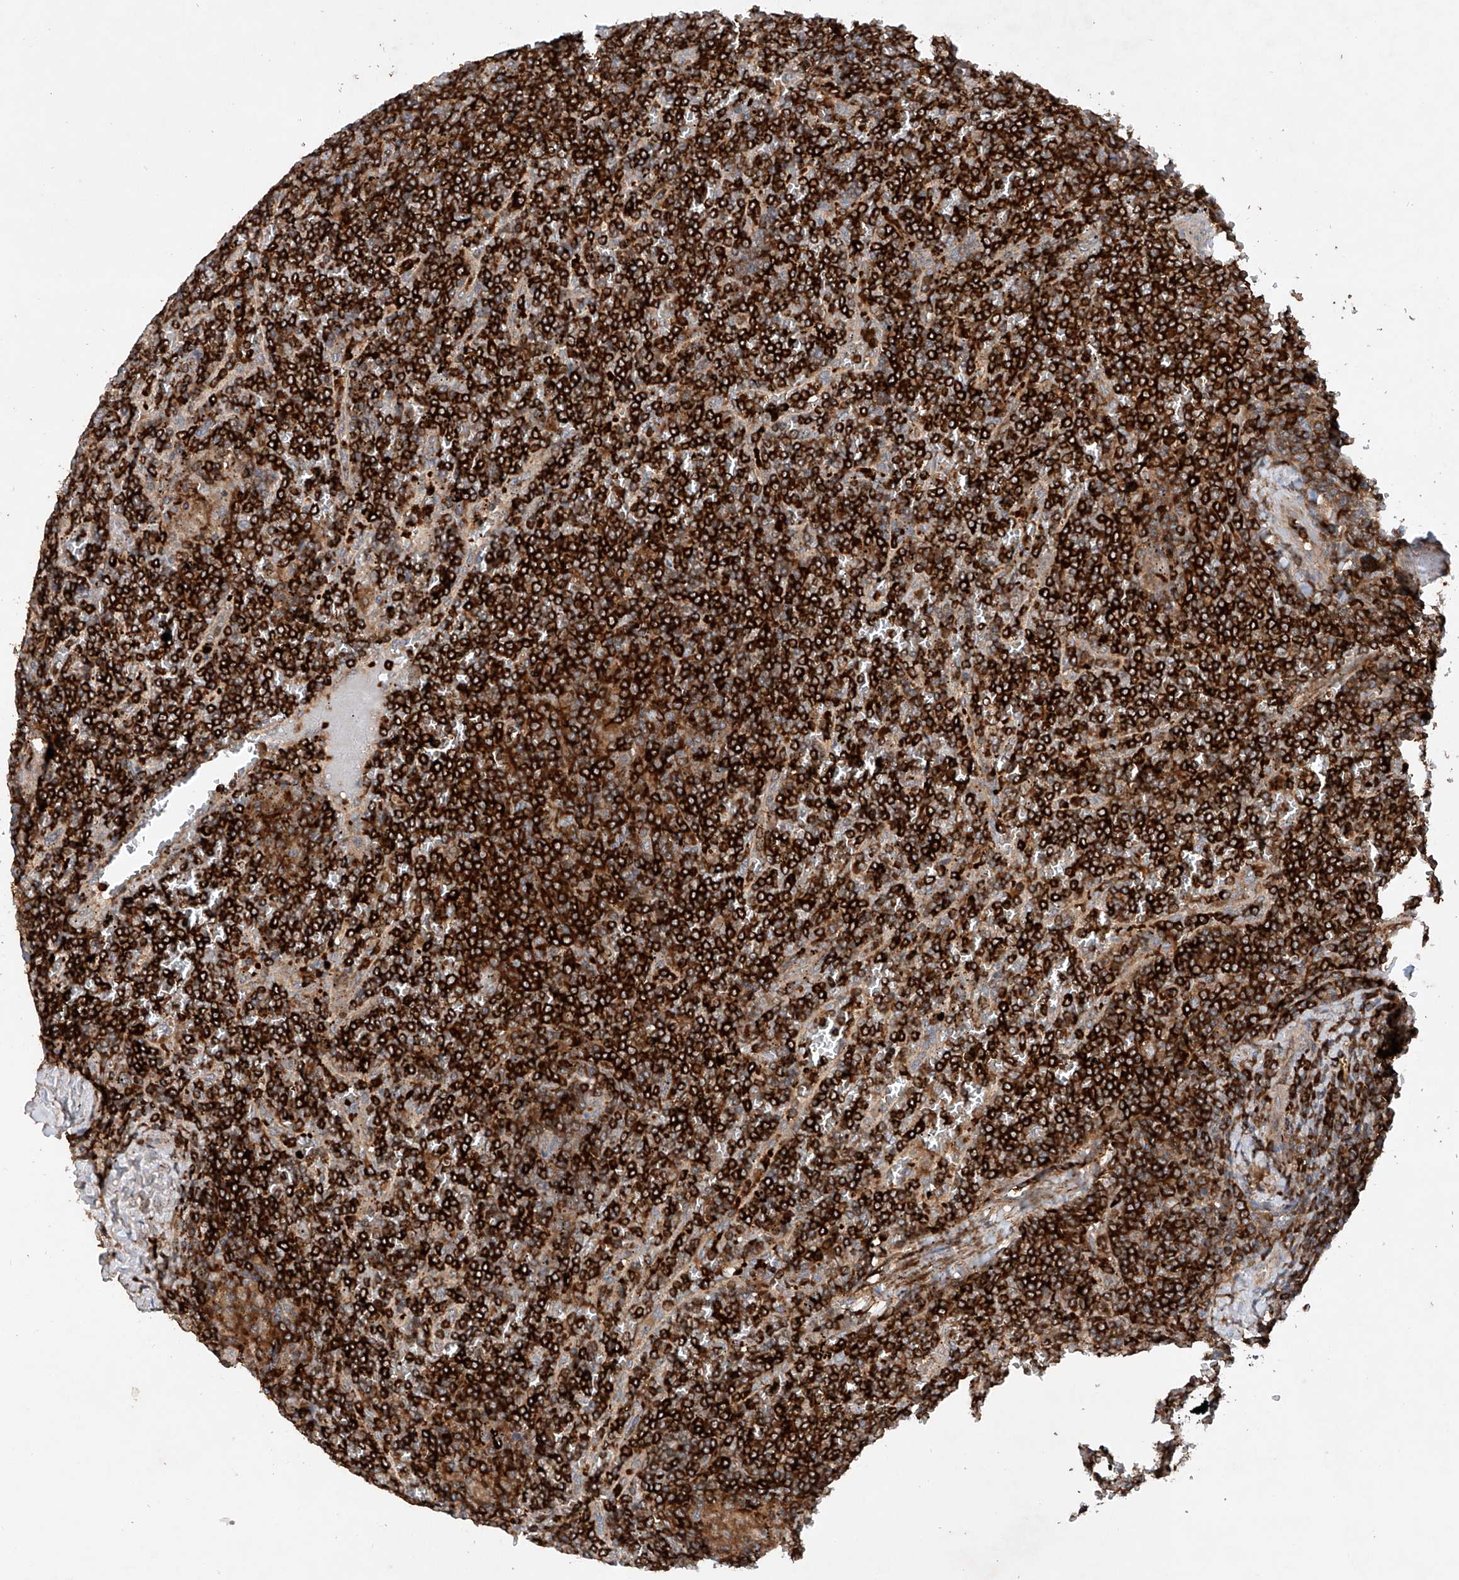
{"staining": {"intensity": "strong", "quantity": ">75%", "location": "cytoplasmic/membranous"}, "tissue": "lymphoma", "cell_type": "Tumor cells", "image_type": "cancer", "snomed": [{"axis": "morphology", "description": "Malignant lymphoma, non-Hodgkin's type, Low grade"}, {"axis": "topography", "description": "Spleen"}], "caption": "An IHC micrograph of neoplastic tissue is shown. Protein staining in brown highlights strong cytoplasmic/membranous positivity in lymphoma within tumor cells. (IHC, brightfield microscopy, high magnification).", "gene": "CEP85L", "patient": {"sex": "female", "age": 19}}